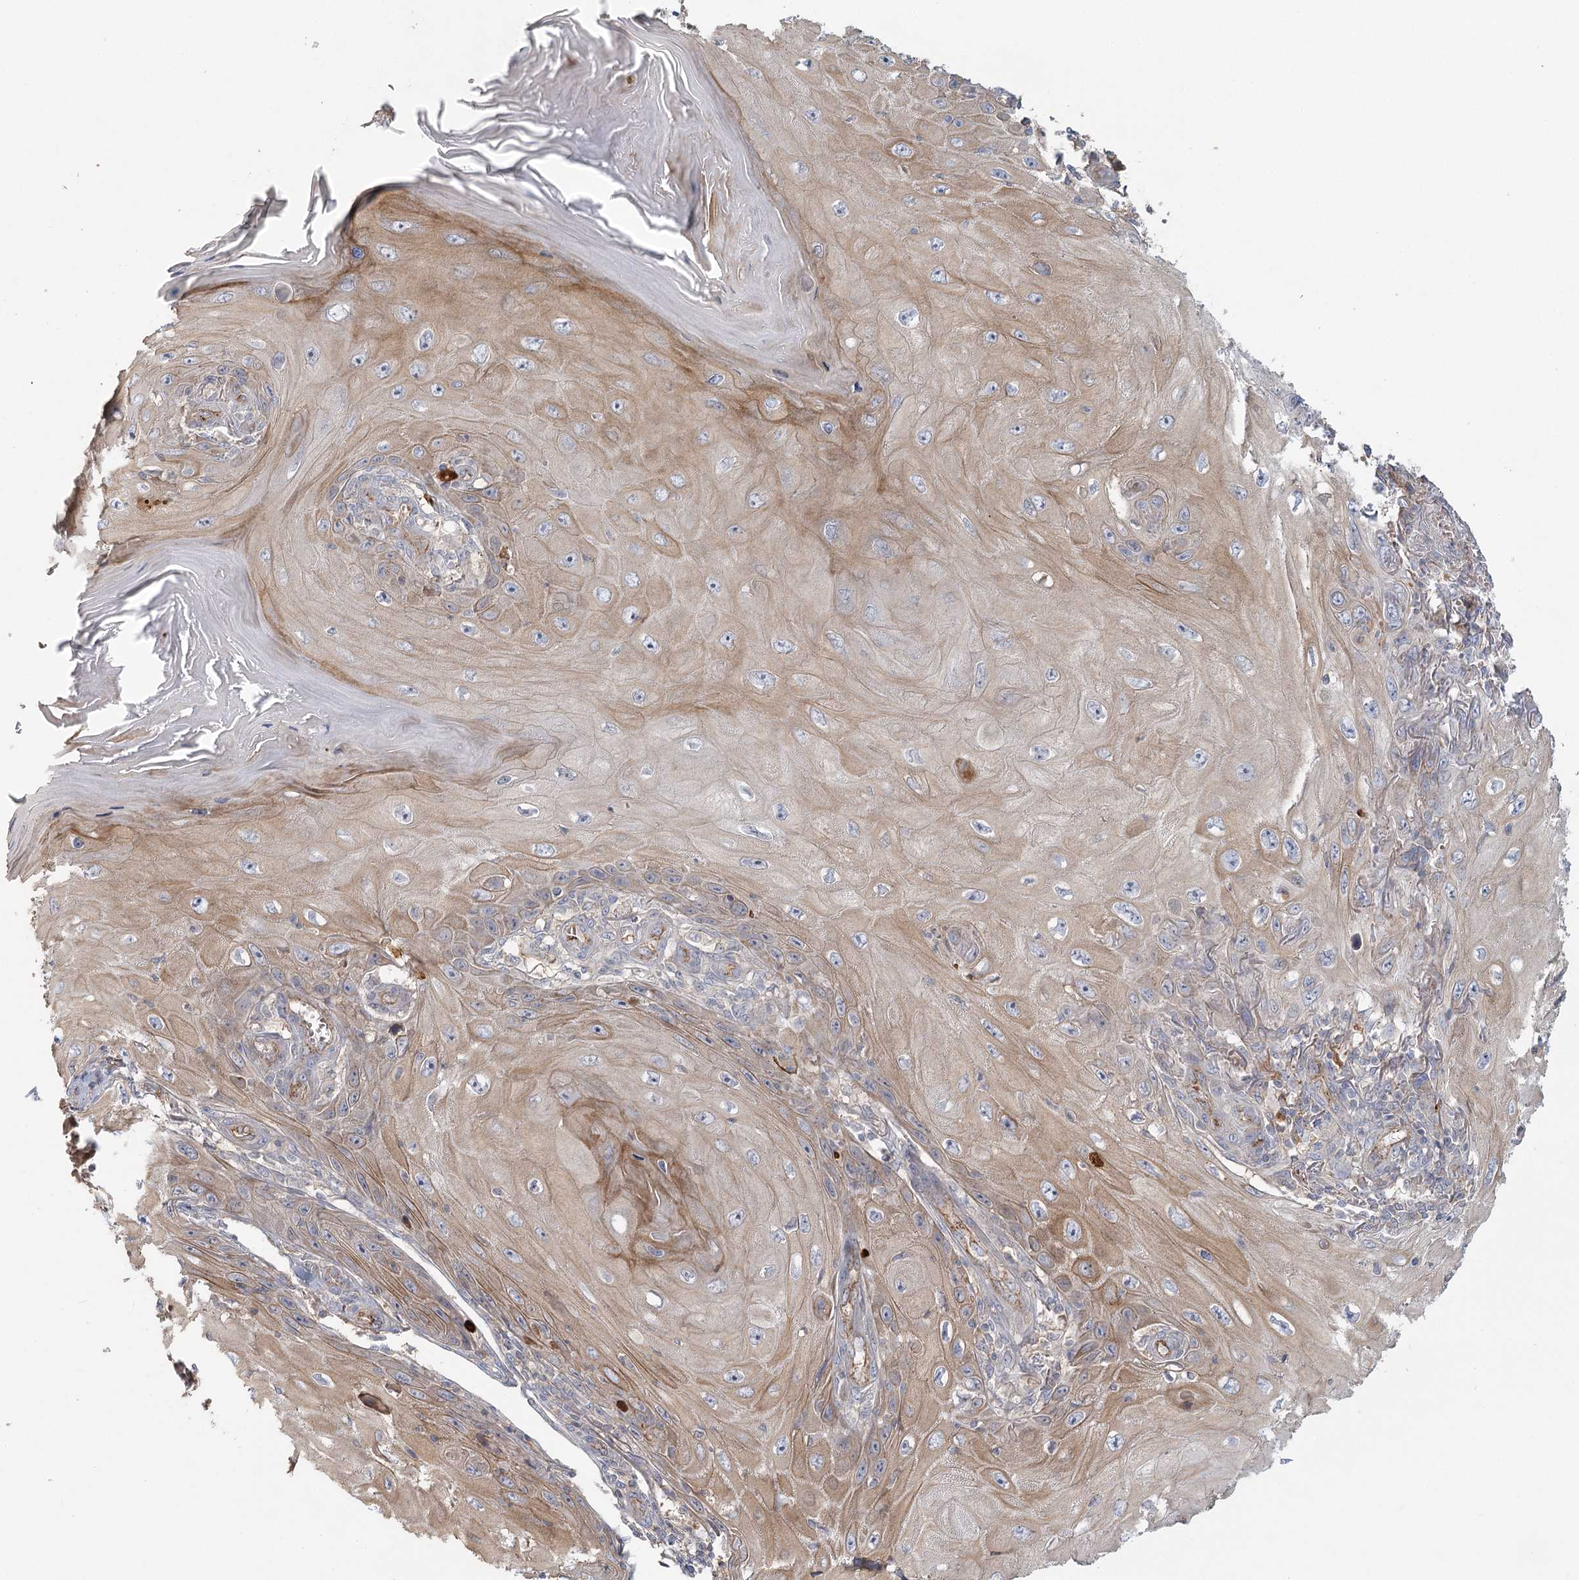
{"staining": {"intensity": "moderate", "quantity": "25%-75%", "location": "cytoplasmic/membranous"}, "tissue": "skin cancer", "cell_type": "Tumor cells", "image_type": "cancer", "snomed": [{"axis": "morphology", "description": "Squamous cell carcinoma, NOS"}, {"axis": "topography", "description": "Skin"}], "caption": "IHC photomicrograph of neoplastic tissue: squamous cell carcinoma (skin) stained using immunohistochemistry (IHC) shows medium levels of moderate protein expression localized specifically in the cytoplasmic/membranous of tumor cells, appearing as a cytoplasmic/membranous brown color.", "gene": "KBTBD4", "patient": {"sex": "female", "age": 73}}